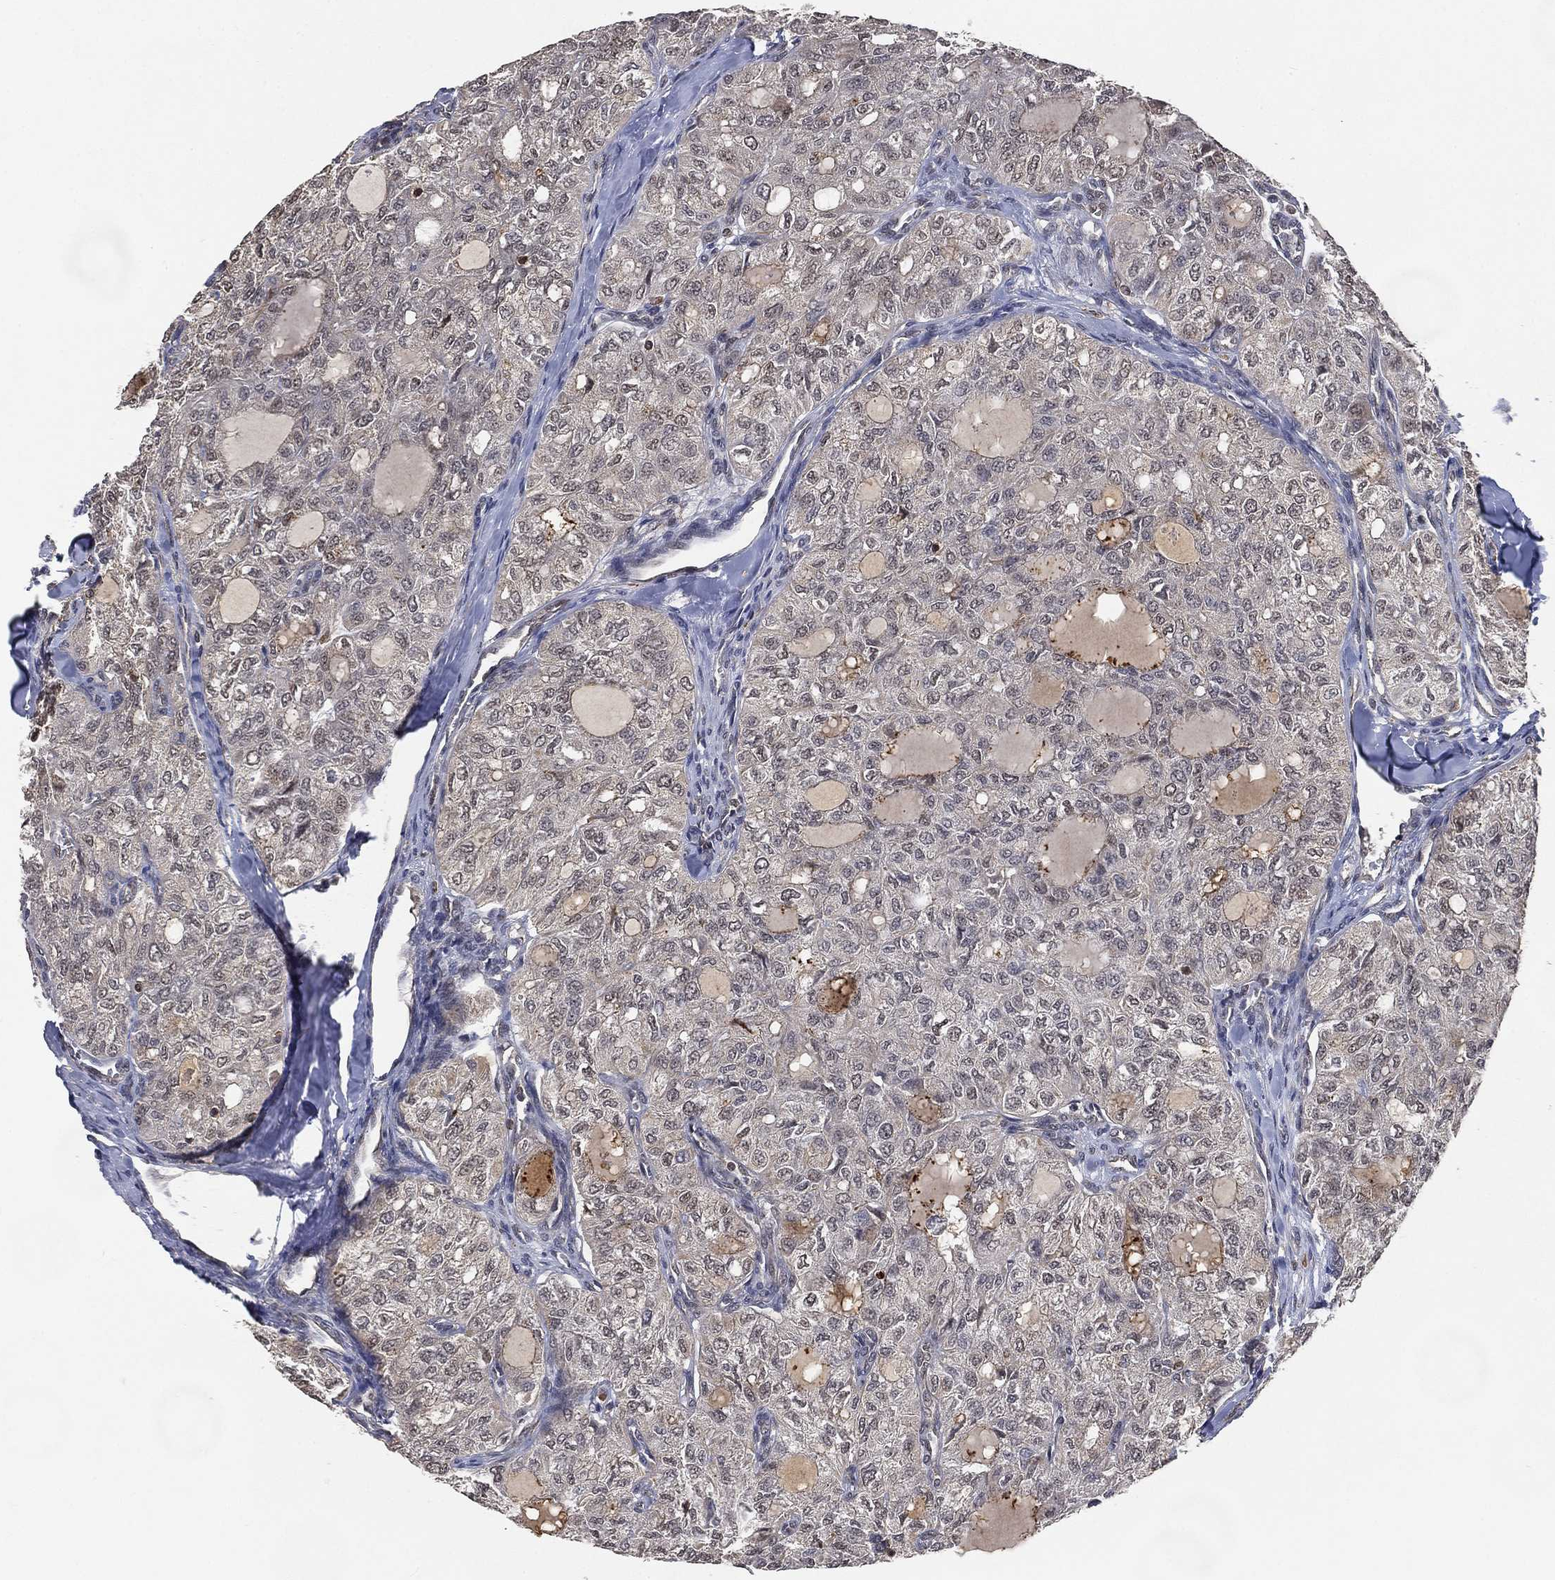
{"staining": {"intensity": "negative", "quantity": "none", "location": "none"}, "tissue": "thyroid cancer", "cell_type": "Tumor cells", "image_type": "cancer", "snomed": [{"axis": "morphology", "description": "Follicular adenoma carcinoma, NOS"}, {"axis": "topography", "description": "Thyroid gland"}], "caption": "Immunohistochemistry micrograph of thyroid cancer (follicular adenoma carcinoma) stained for a protein (brown), which reveals no positivity in tumor cells.", "gene": "WDR26", "patient": {"sex": "male", "age": 75}}